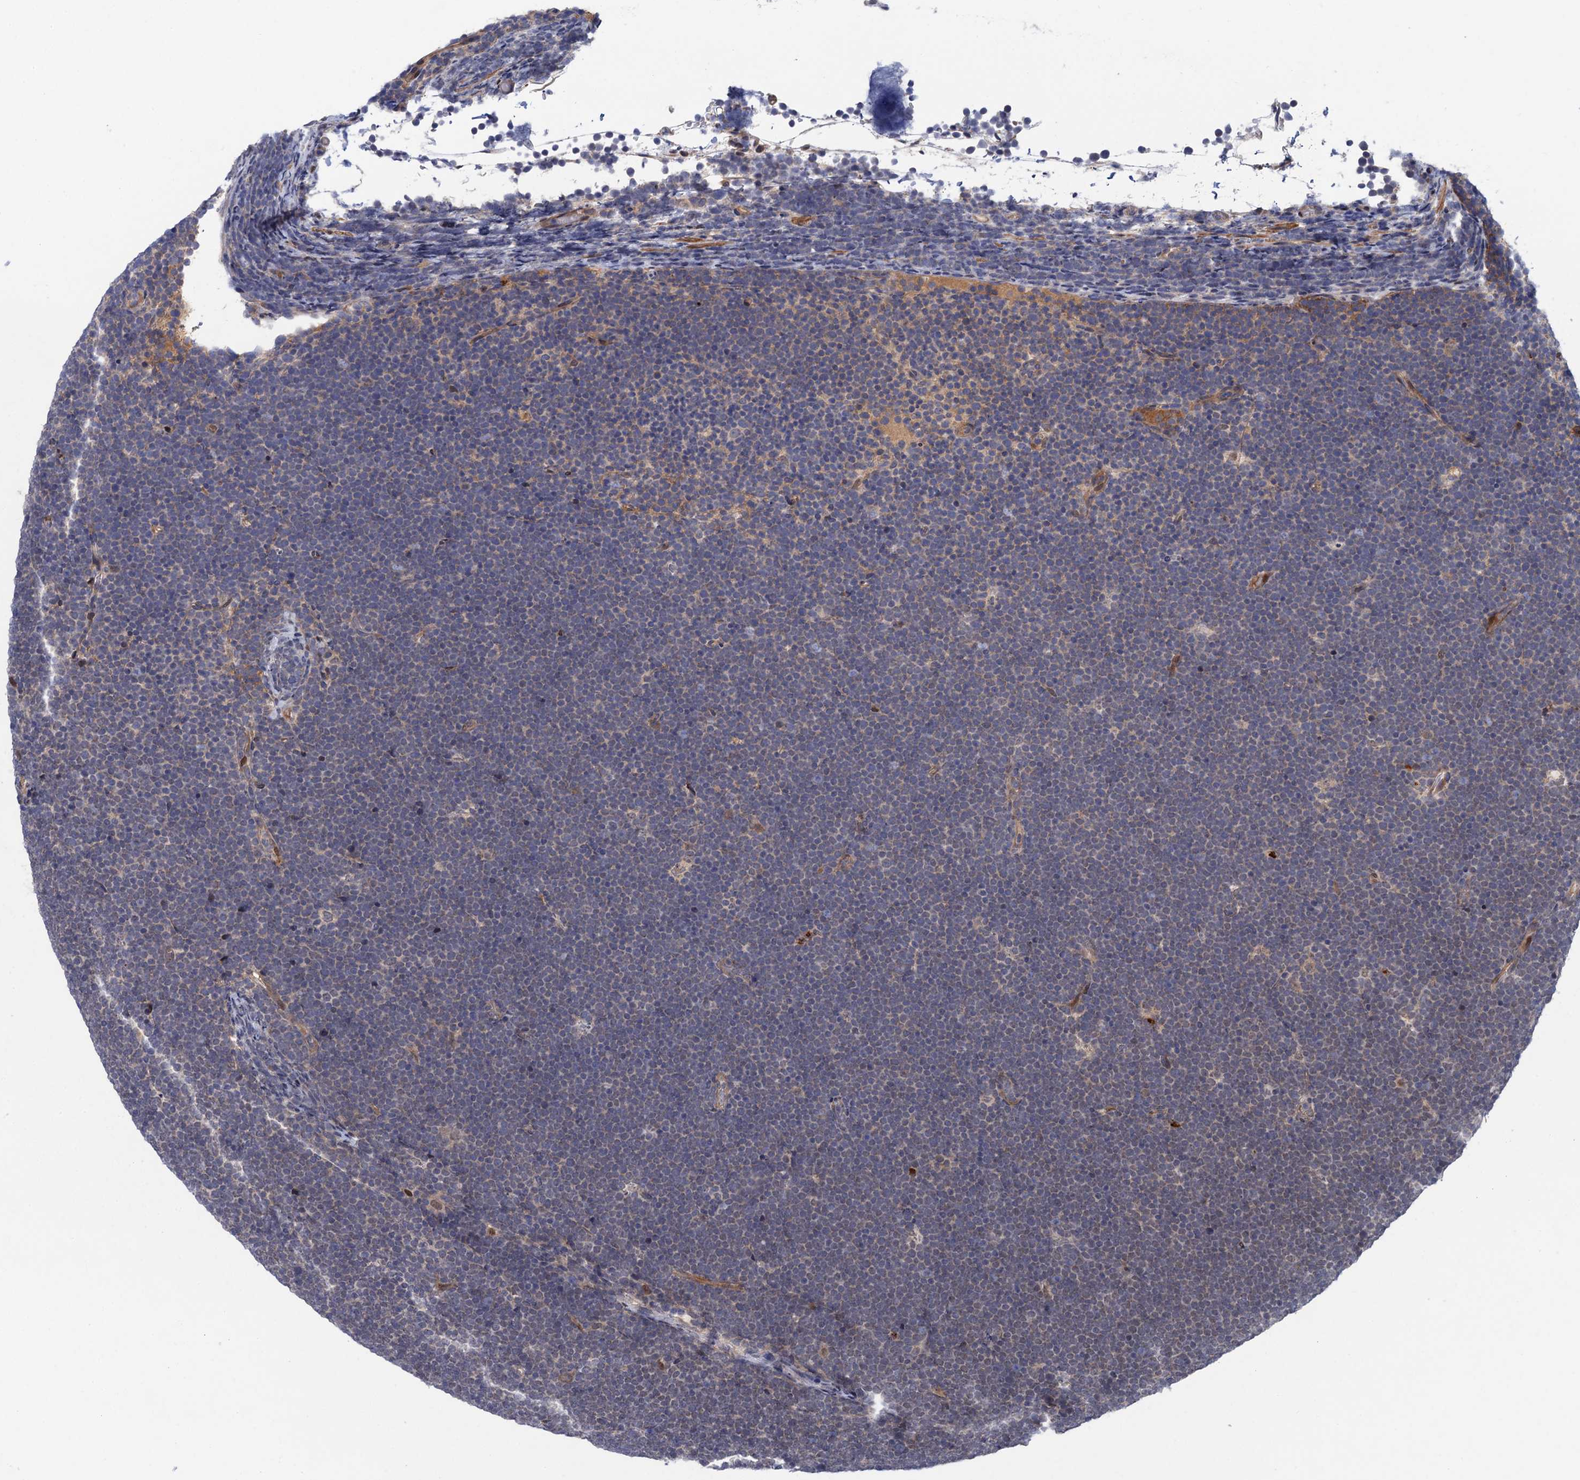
{"staining": {"intensity": "negative", "quantity": "none", "location": "none"}, "tissue": "lymphoma", "cell_type": "Tumor cells", "image_type": "cancer", "snomed": [{"axis": "morphology", "description": "Malignant lymphoma, non-Hodgkin's type, High grade"}, {"axis": "topography", "description": "Lymph node"}], "caption": "High-grade malignant lymphoma, non-Hodgkin's type was stained to show a protein in brown. There is no significant expression in tumor cells.", "gene": "NEK8", "patient": {"sex": "male", "age": 13}}